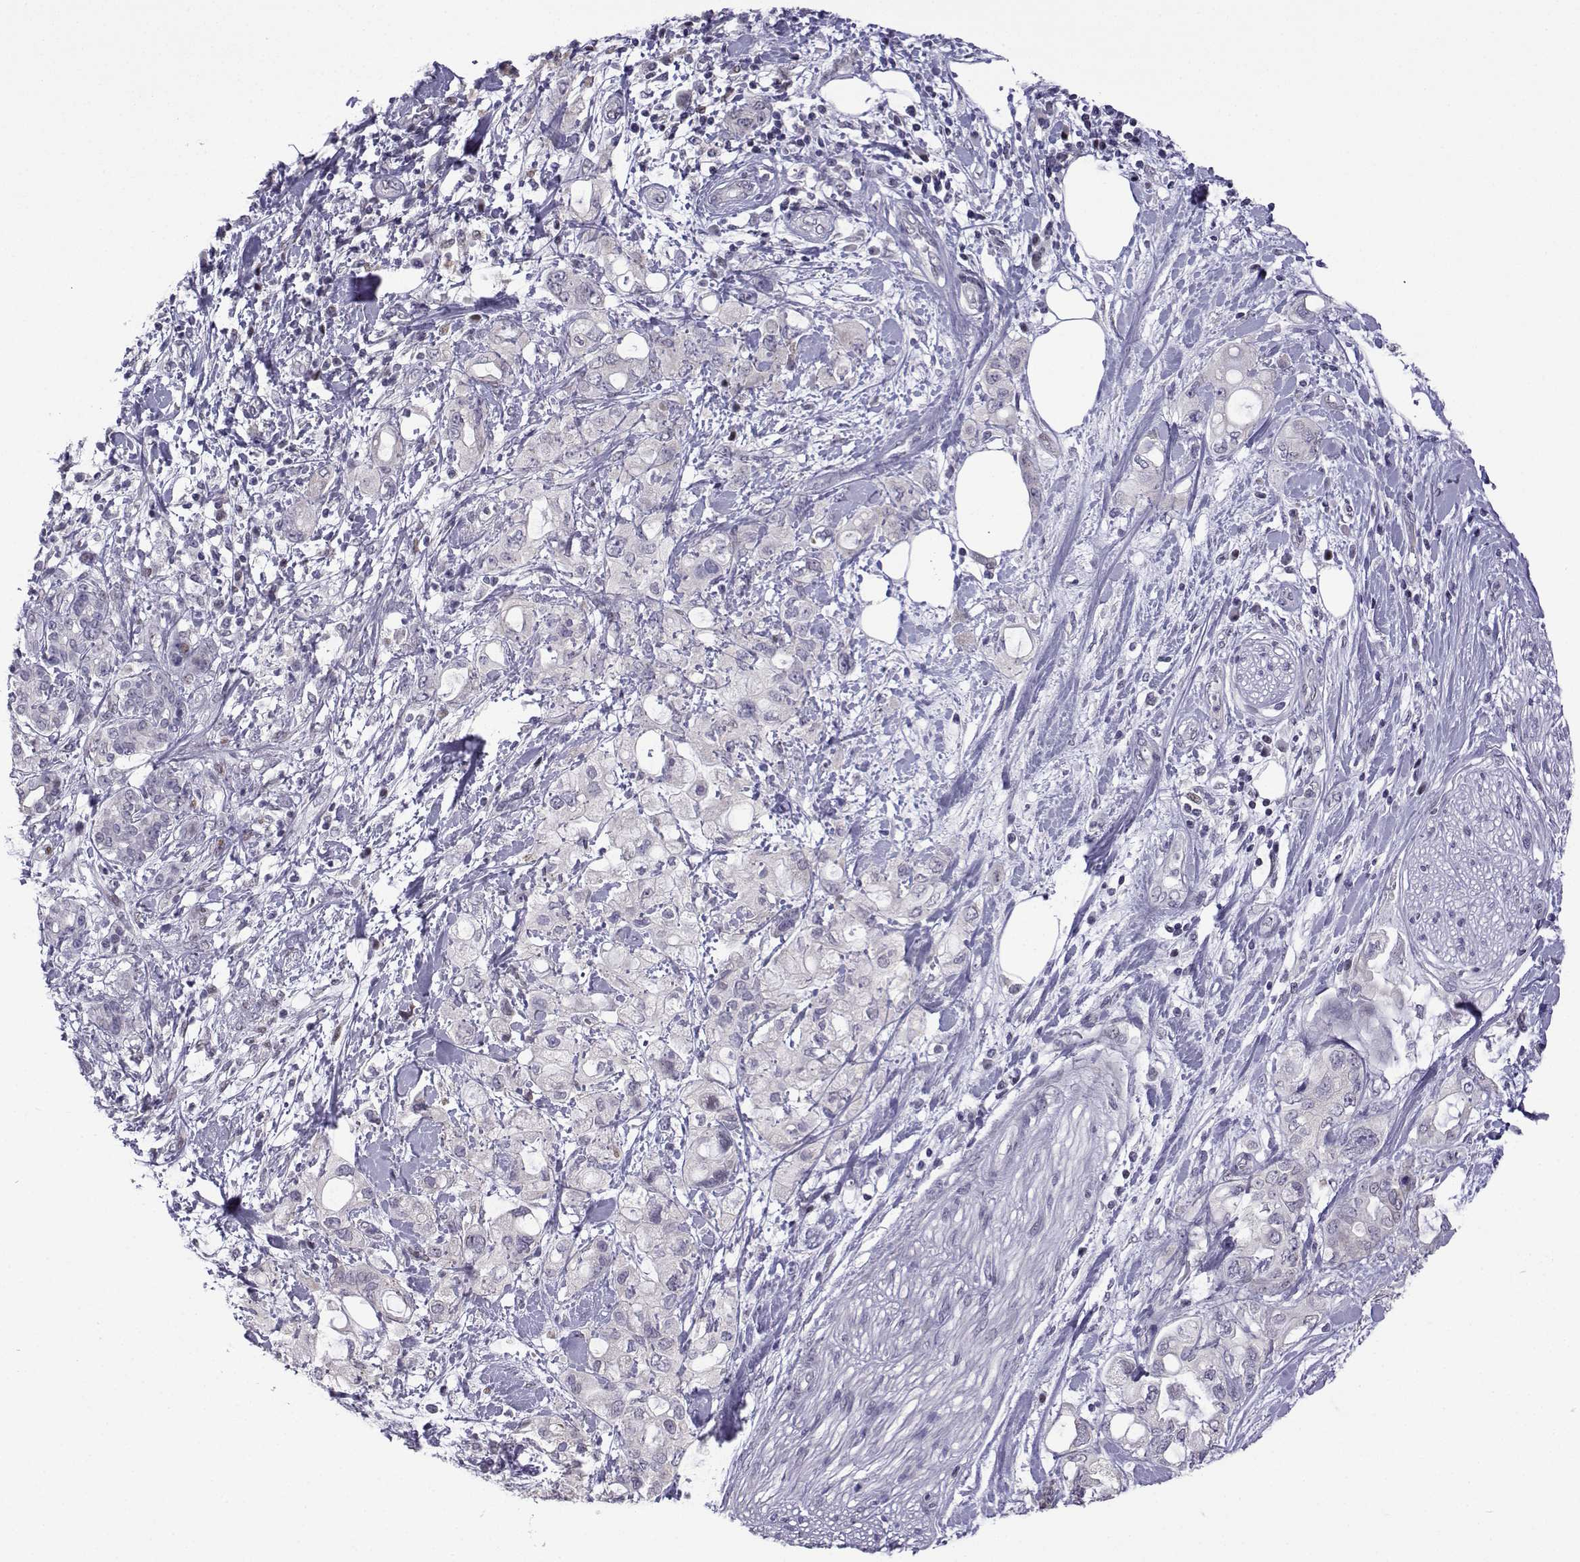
{"staining": {"intensity": "negative", "quantity": "none", "location": "none"}, "tissue": "pancreatic cancer", "cell_type": "Tumor cells", "image_type": "cancer", "snomed": [{"axis": "morphology", "description": "Adenocarcinoma, NOS"}, {"axis": "topography", "description": "Pancreas"}], "caption": "Tumor cells are negative for brown protein staining in pancreatic adenocarcinoma.", "gene": "CFAP70", "patient": {"sex": "female", "age": 56}}